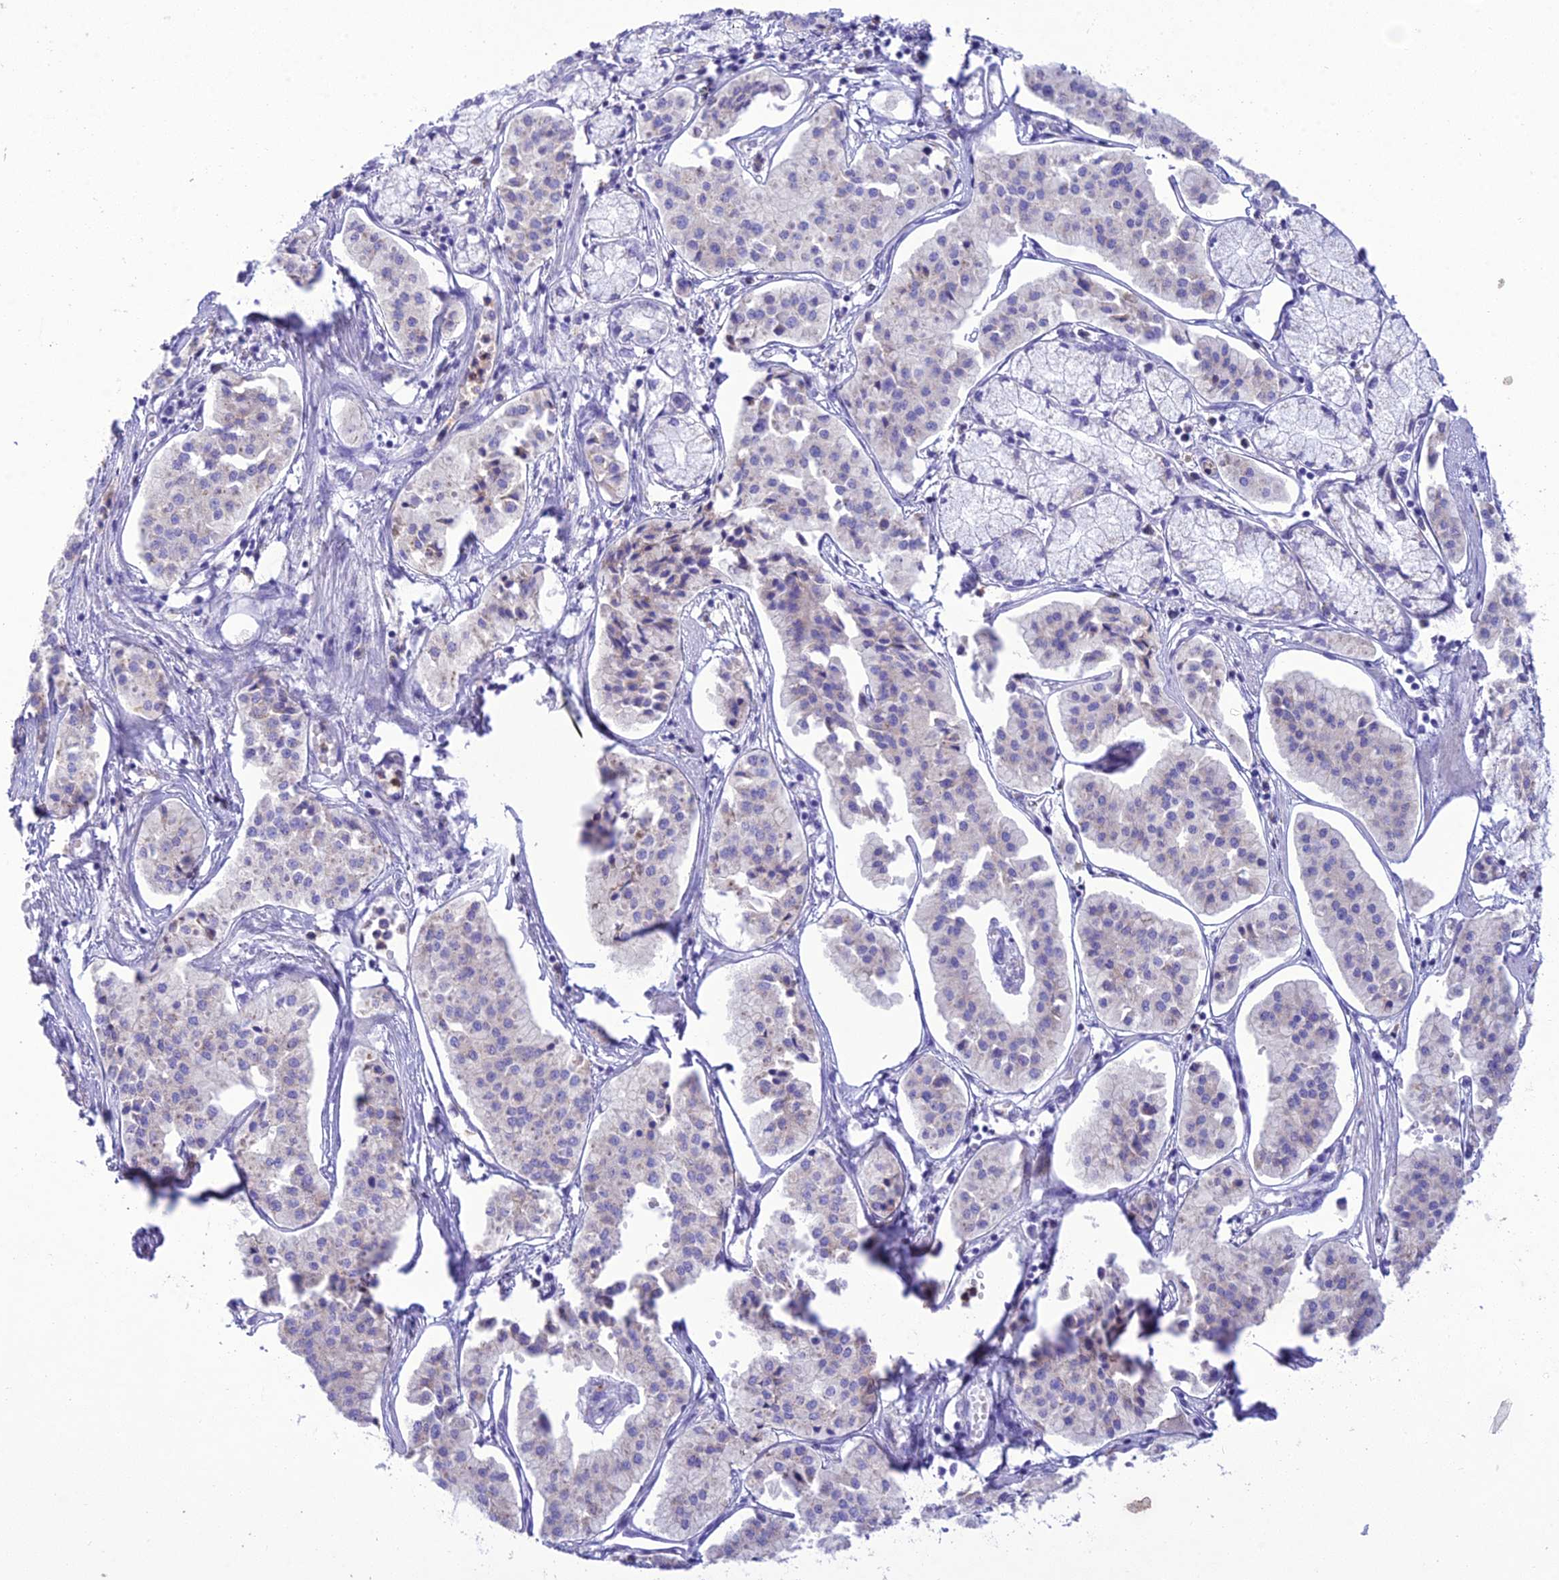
{"staining": {"intensity": "negative", "quantity": "none", "location": "none"}, "tissue": "pancreatic cancer", "cell_type": "Tumor cells", "image_type": "cancer", "snomed": [{"axis": "morphology", "description": "Adenocarcinoma, NOS"}, {"axis": "topography", "description": "Pancreas"}], "caption": "This is a photomicrograph of immunohistochemistry (IHC) staining of adenocarcinoma (pancreatic), which shows no positivity in tumor cells.", "gene": "SLC13A5", "patient": {"sex": "female", "age": 50}}